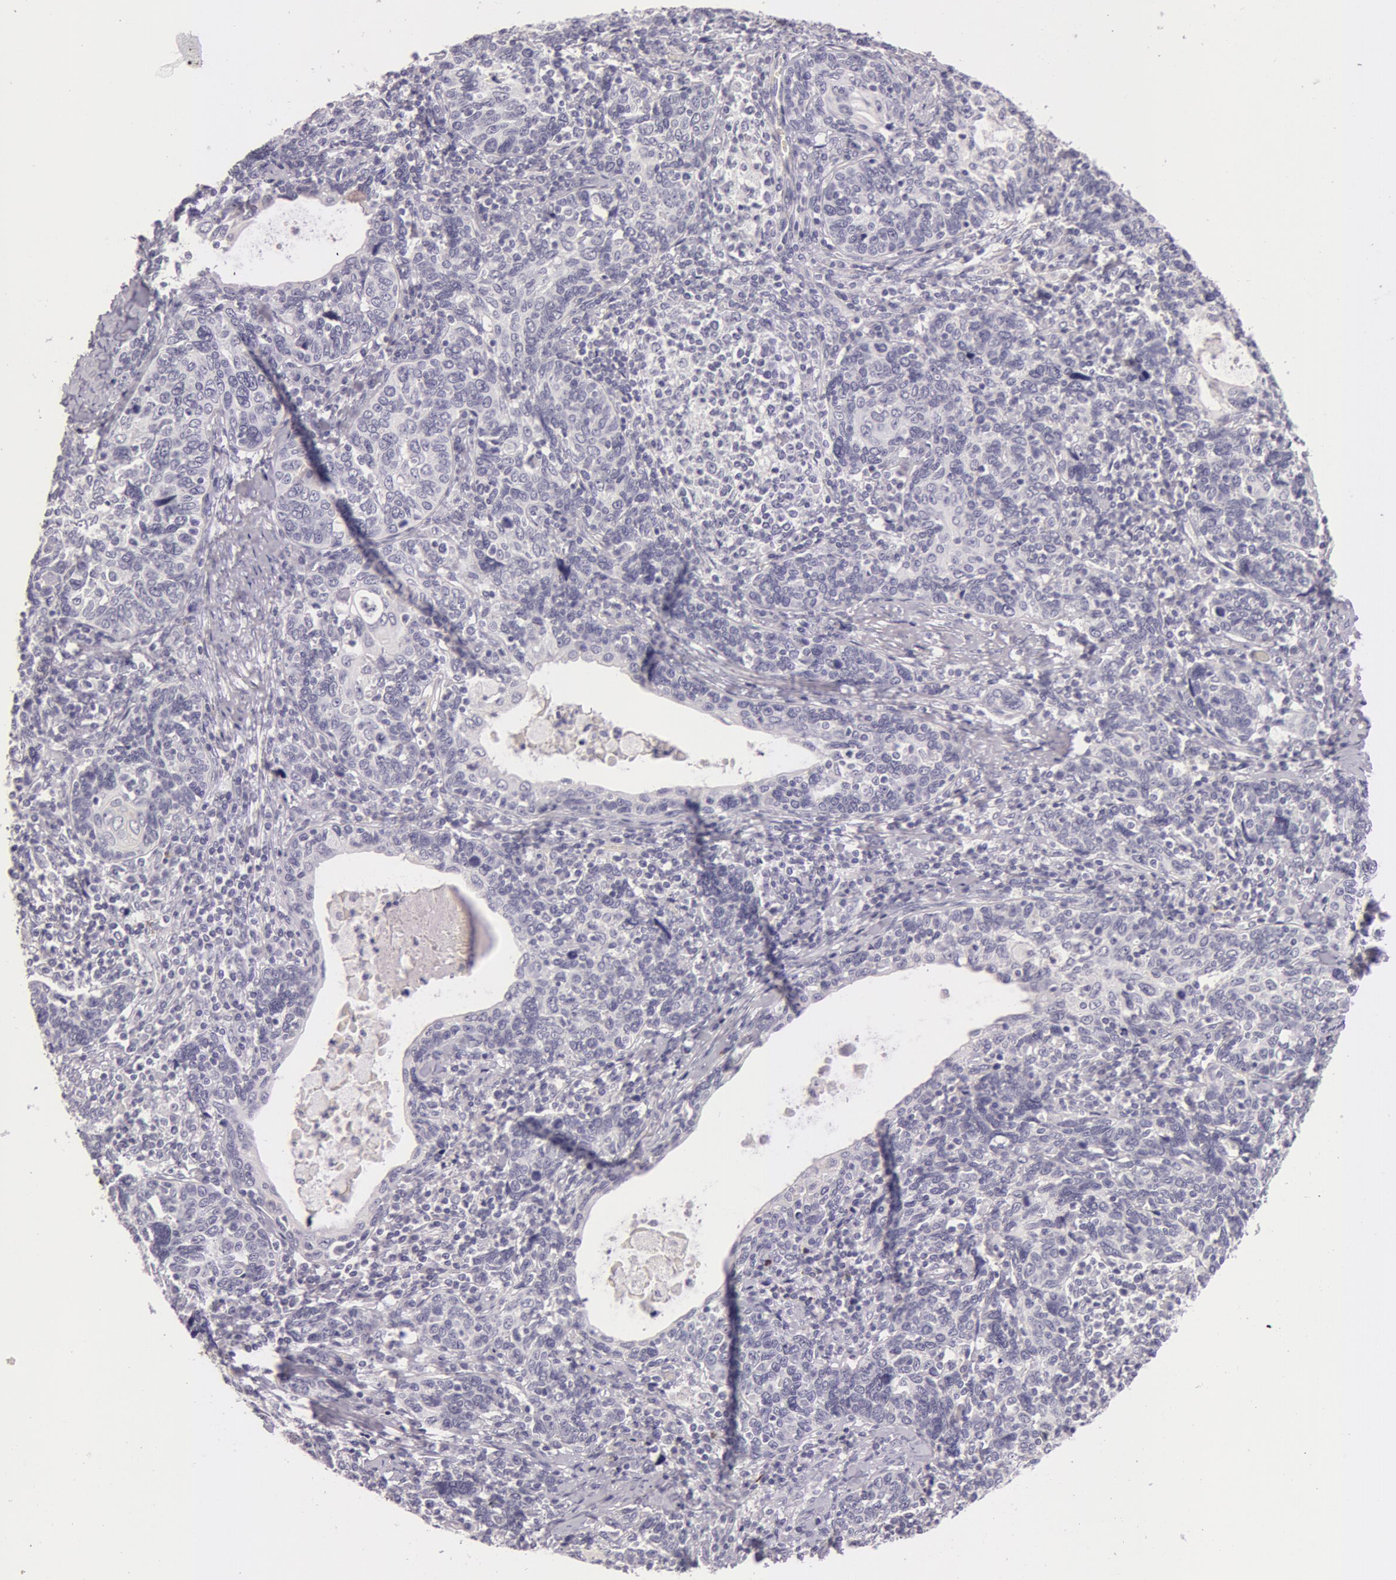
{"staining": {"intensity": "negative", "quantity": "none", "location": "none"}, "tissue": "cervical cancer", "cell_type": "Tumor cells", "image_type": "cancer", "snomed": [{"axis": "morphology", "description": "Squamous cell carcinoma, NOS"}, {"axis": "topography", "description": "Cervix"}], "caption": "Immunohistochemistry image of neoplastic tissue: cervical cancer stained with DAB (3,3'-diaminobenzidine) exhibits no significant protein positivity in tumor cells.", "gene": "C4BPA", "patient": {"sex": "female", "age": 41}}